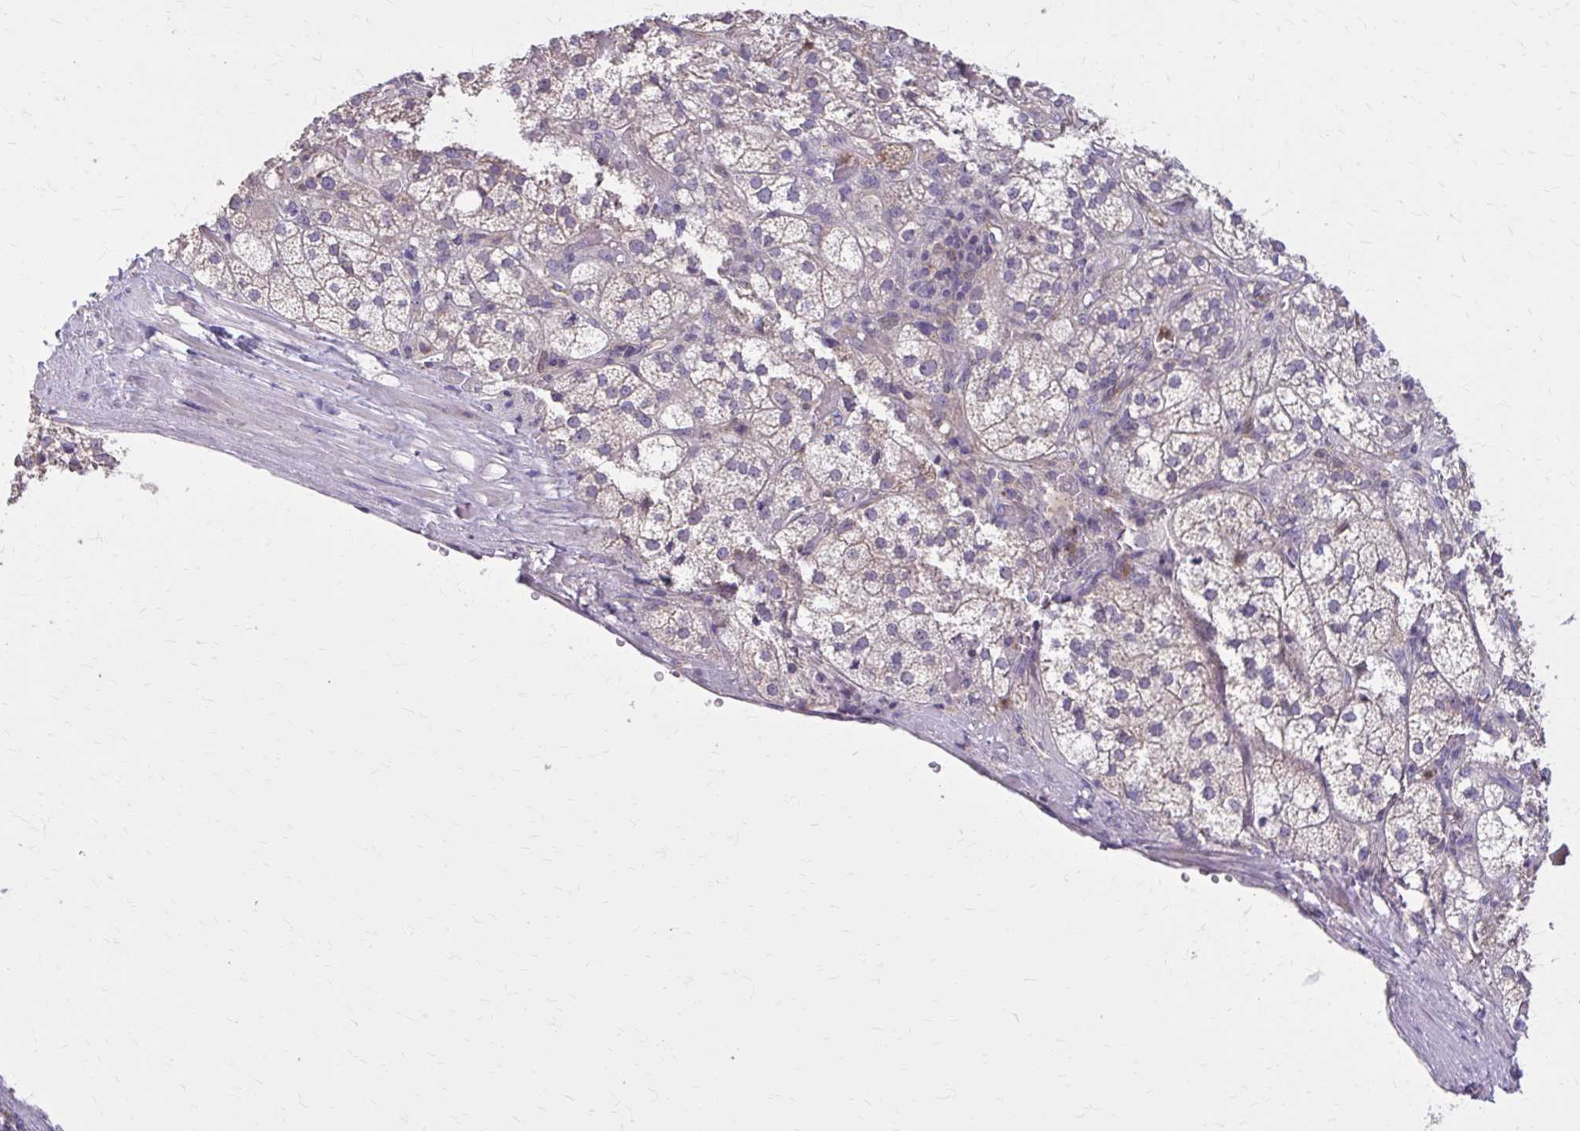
{"staining": {"intensity": "weak", "quantity": "25%-75%", "location": "cytoplasmic/membranous"}, "tissue": "adrenal gland", "cell_type": "Glandular cells", "image_type": "normal", "snomed": [{"axis": "morphology", "description": "Normal tissue, NOS"}, {"axis": "topography", "description": "Adrenal gland"}], "caption": "Unremarkable adrenal gland exhibits weak cytoplasmic/membranous expression in about 25%-75% of glandular cells.", "gene": "NRBF2", "patient": {"sex": "female", "age": 60}}